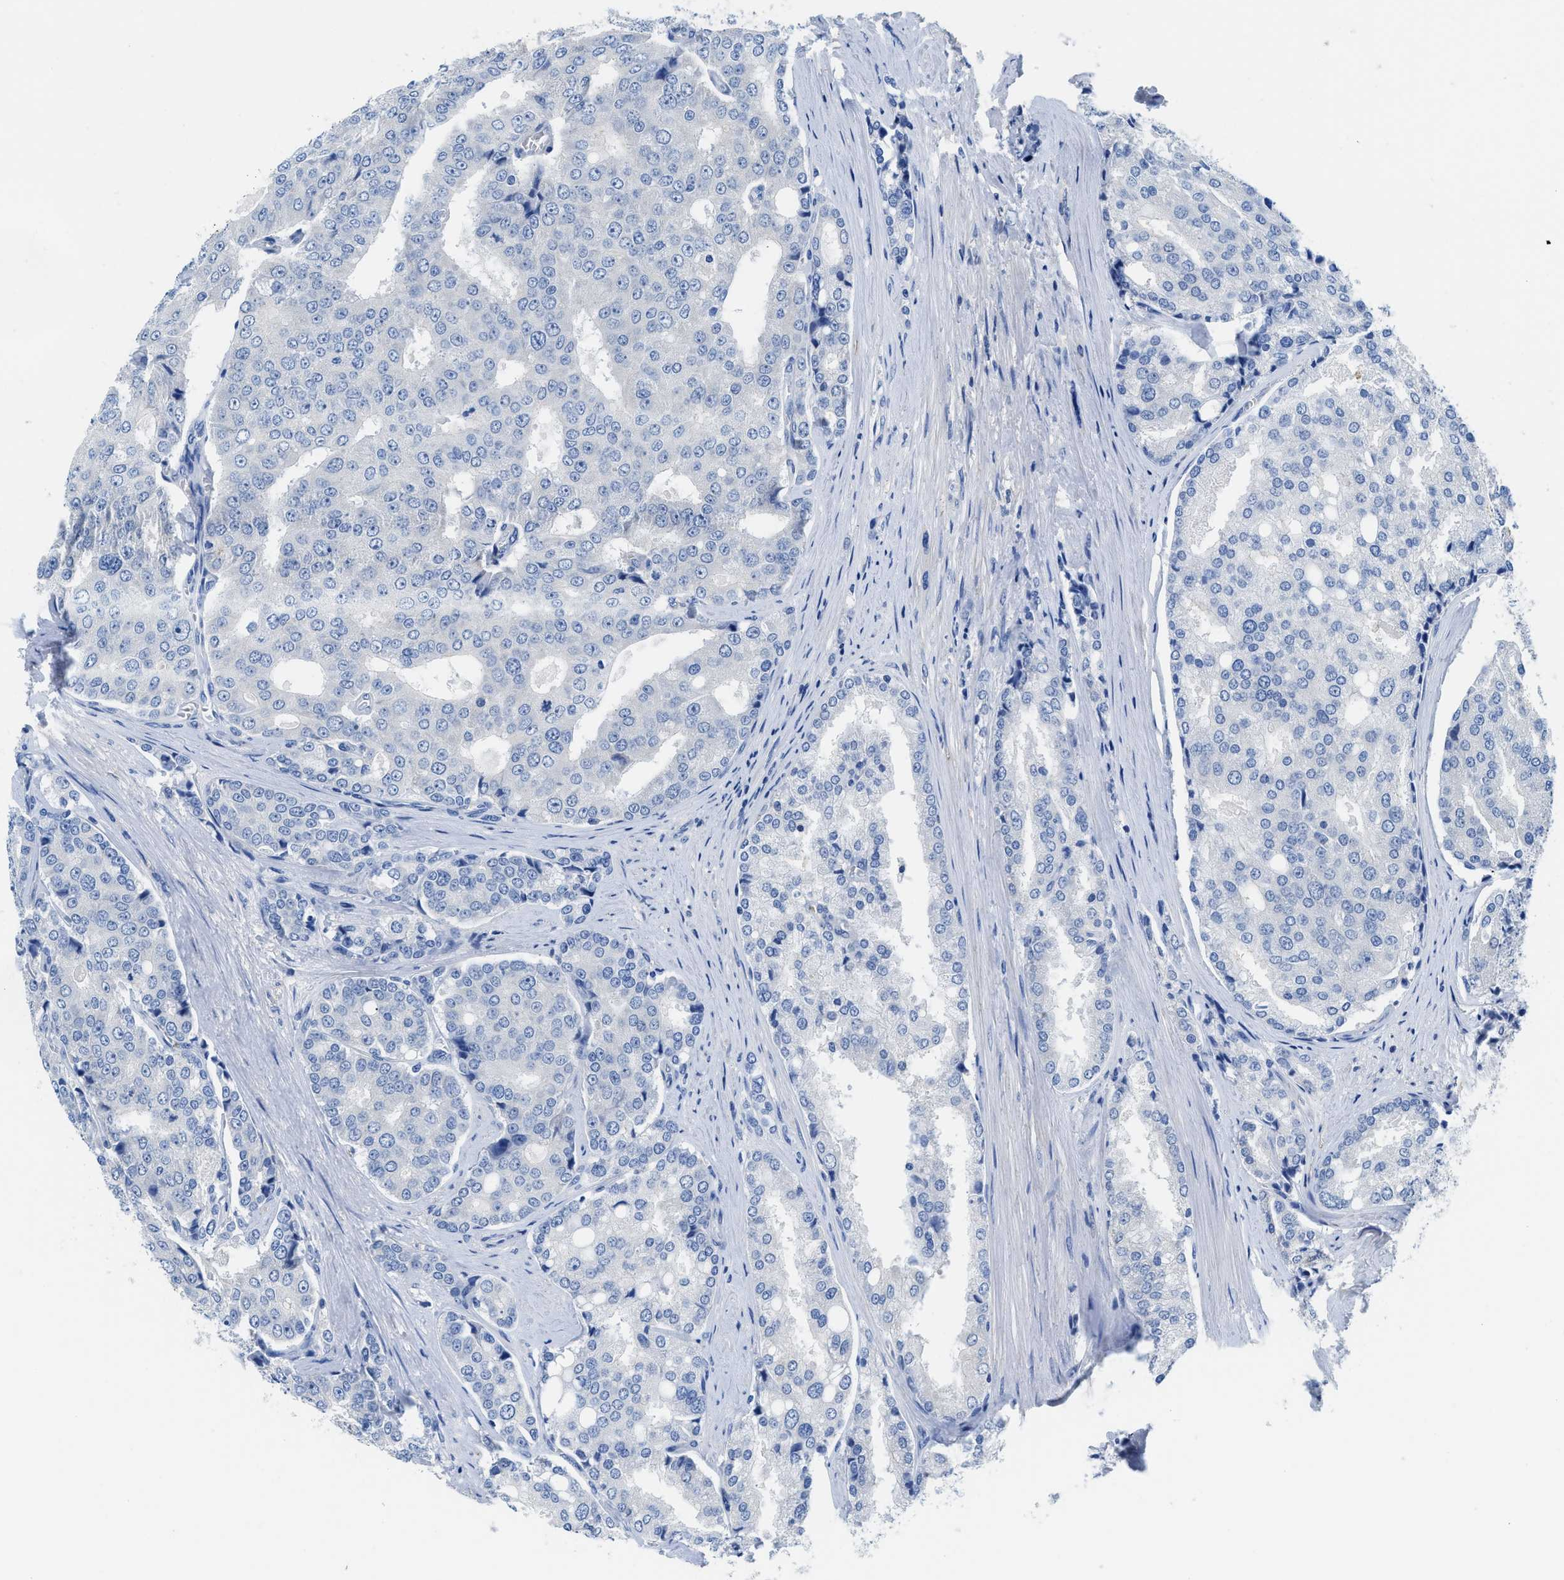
{"staining": {"intensity": "negative", "quantity": "none", "location": "none"}, "tissue": "prostate cancer", "cell_type": "Tumor cells", "image_type": "cancer", "snomed": [{"axis": "morphology", "description": "Adenocarcinoma, High grade"}, {"axis": "topography", "description": "Prostate"}], "caption": "This is an immunohistochemistry (IHC) image of human prostate cancer. There is no staining in tumor cells.", "gene": "NEB", "patient": {"sex": "male", "age": 50}}